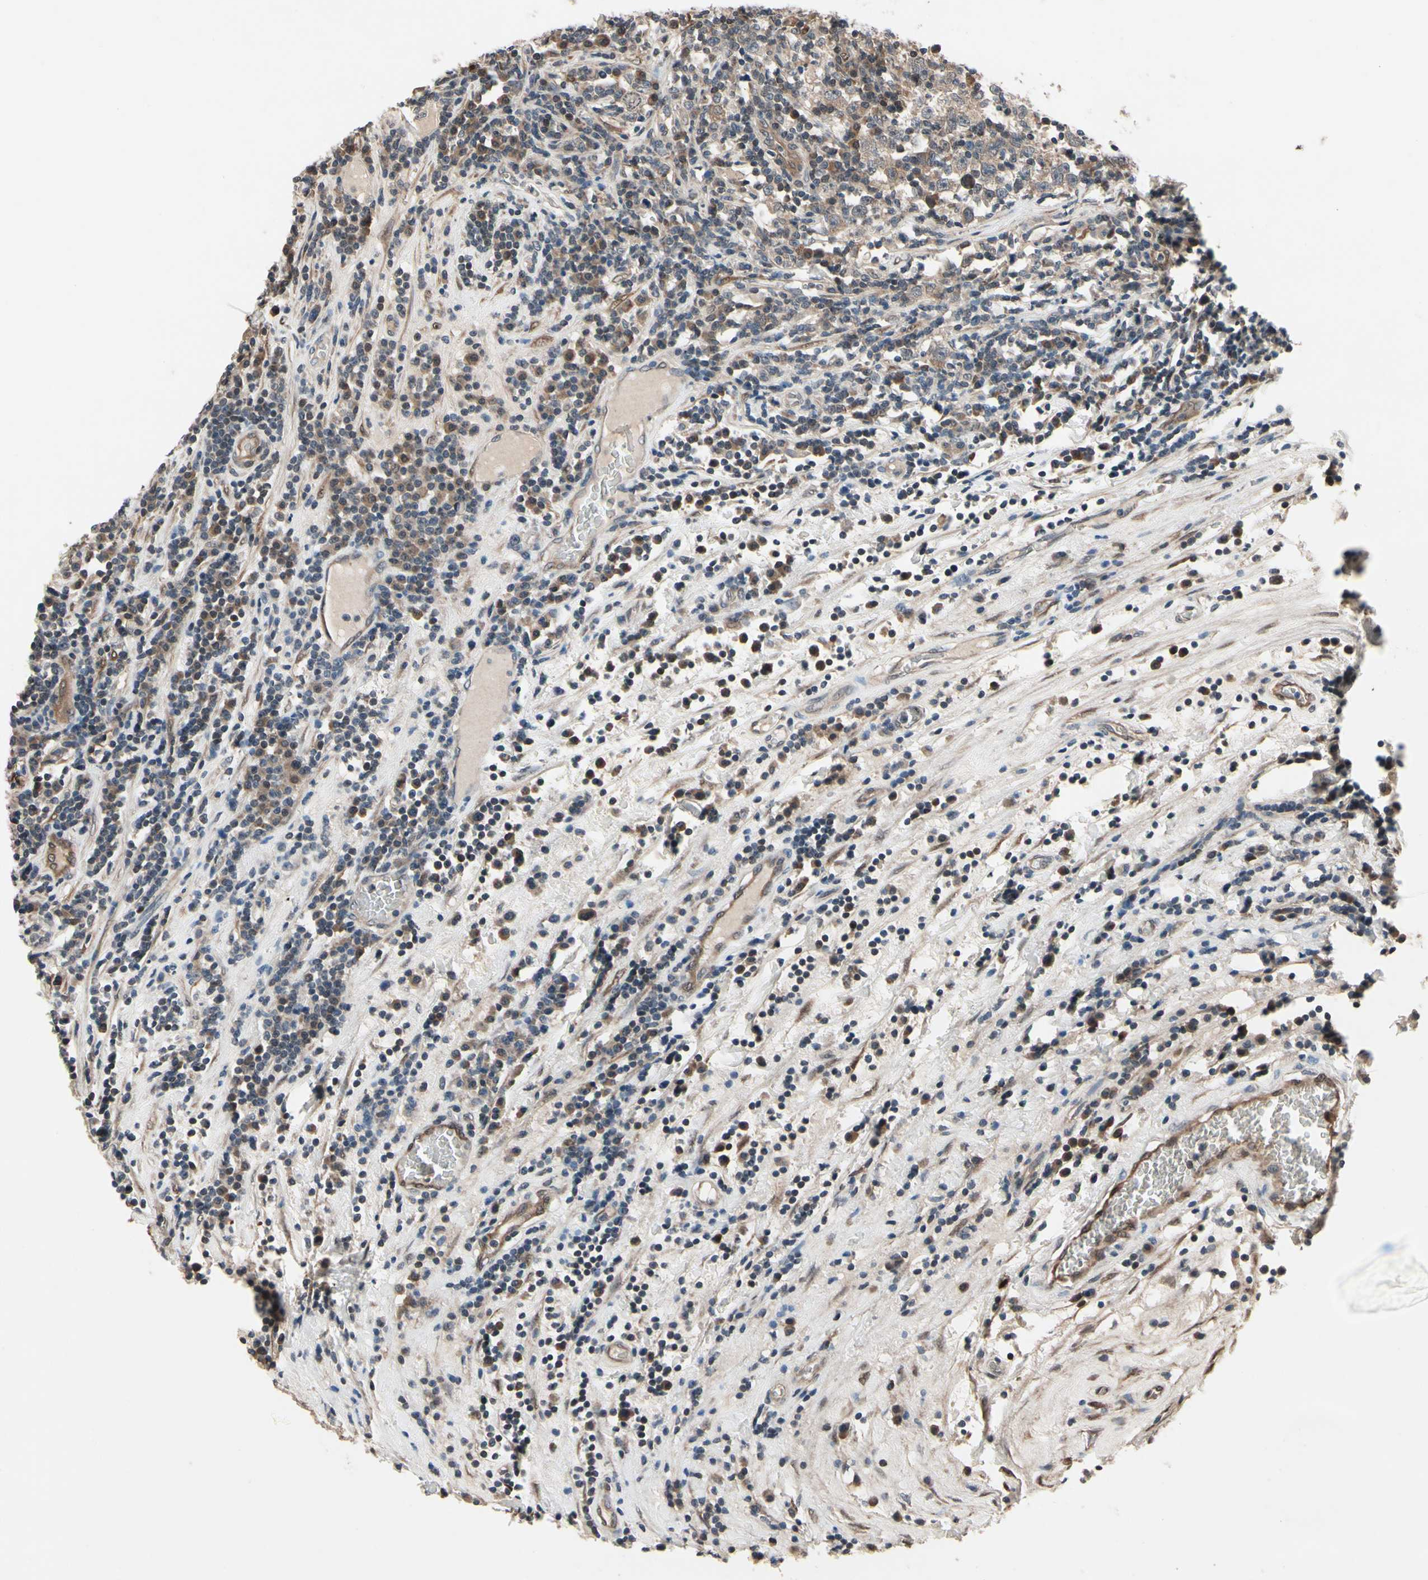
{"staining": {"intensity": "weak", "quantity": ">75%", "location": "cytoplasmic/membranous"}, "tissue": "testis cancer", "cell_type": "Tumor cells", "image_type": "cancer", "snomed": [{"axis": "morphology", "description": "Seminoma, NOS"}, {"axis": "topography", "description": "Testis"}], "caption": "This micrograph displays testis cancer (seminoma) stained with immunohistochemistry to label a protein in brown. The cytoplasmic/membranous of tumor cells show weak positivity for the protein. Nuclei are counter-stained blue.", "gene": "PRDX6", "patient": {"sex": "male", "age": 43}}